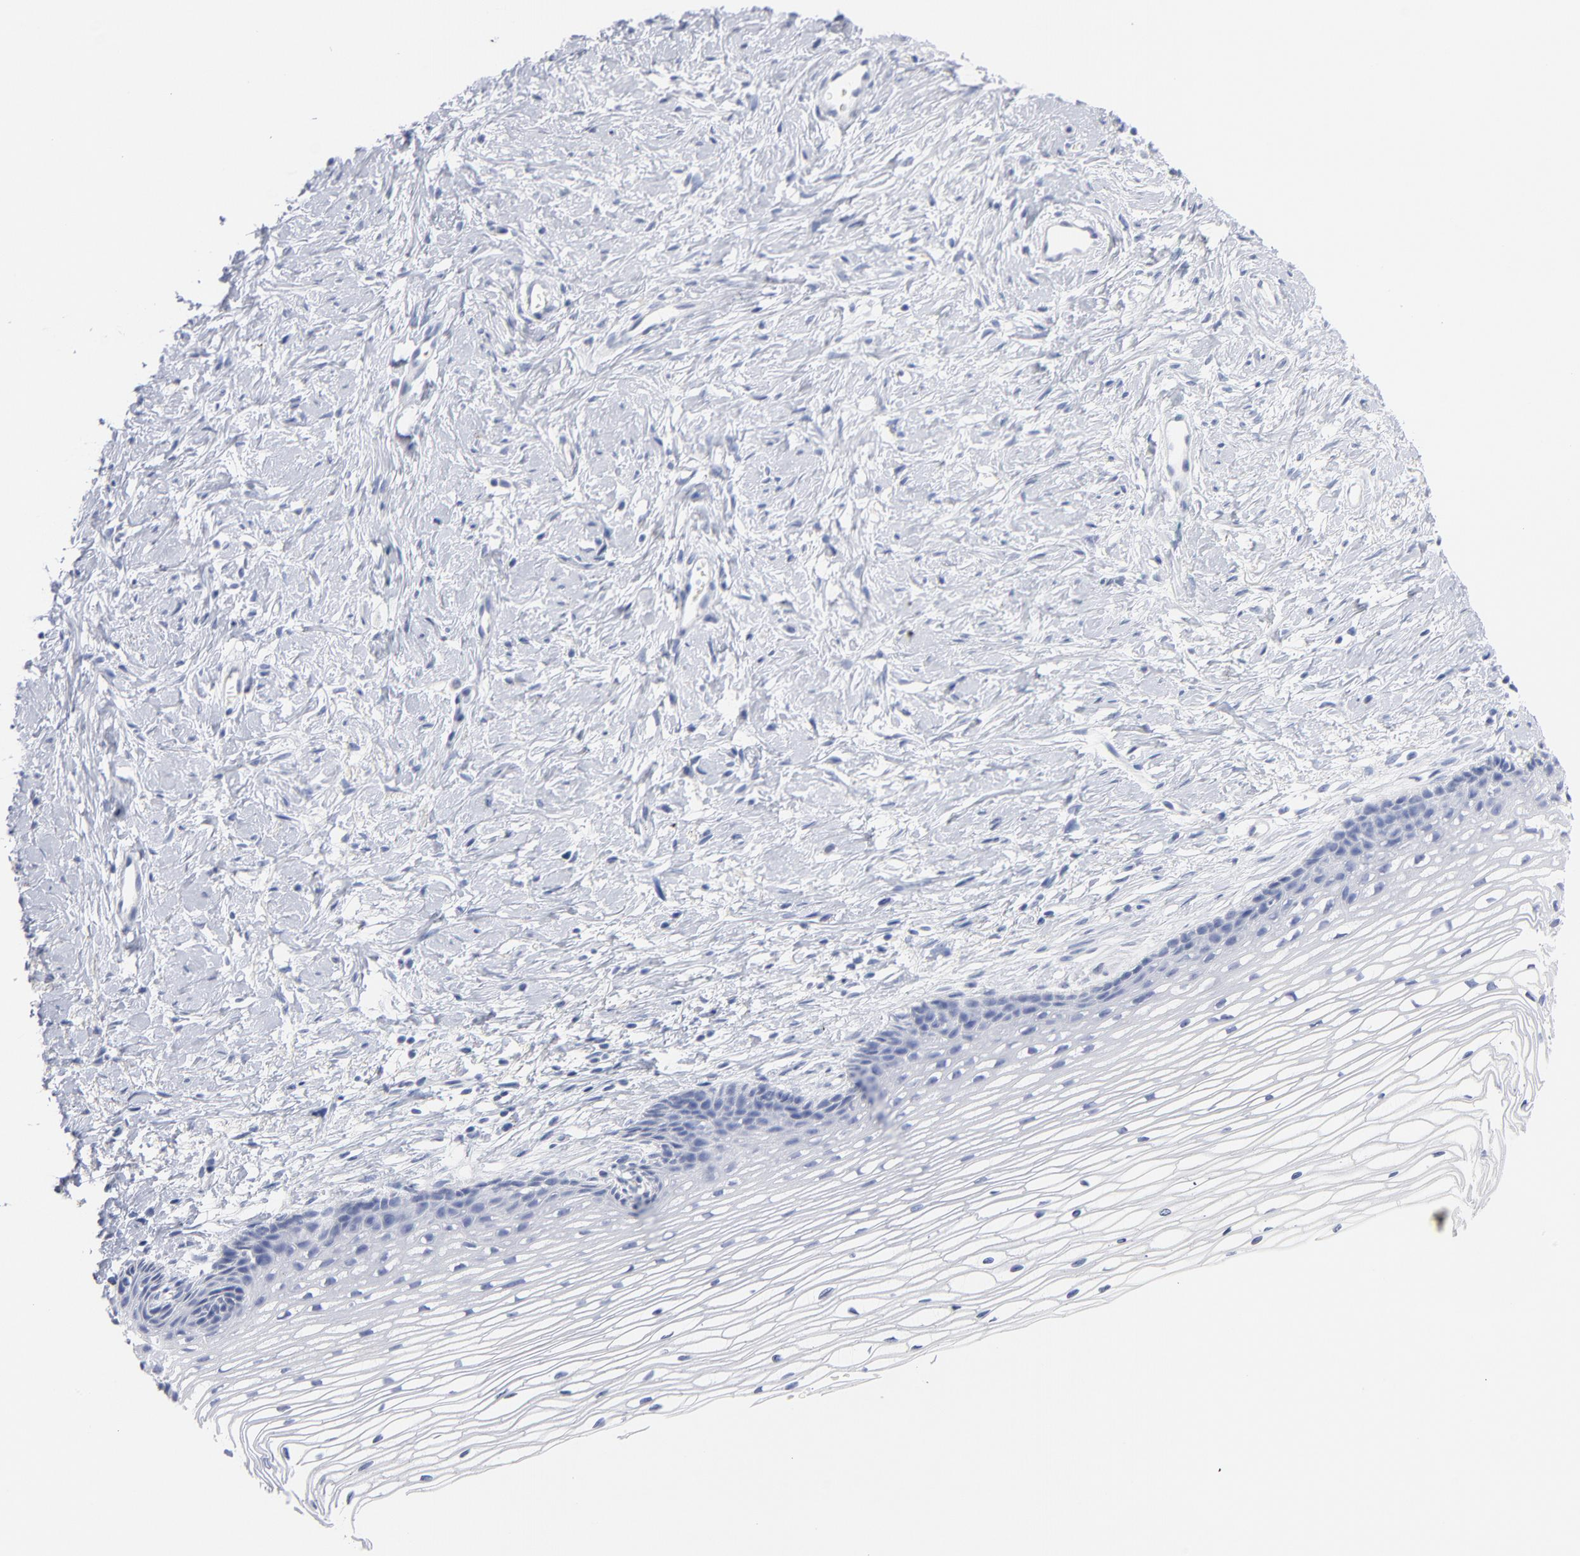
{"staining": {"intensity": "negative", "quantity": "none", "location": "none"}, "tissue": "cervix", "cell_type": "Glandular cells", "image_type": "normal", "snomed": [{"axis": "morphology", "description": "Normal tissue, NOS"}, {"axis": "topography", "description": "Cervix"}], "caption": "Cervix was stained to show a protein in brown. There is no significant expression in glandular cells. (DAB IHC visualized using brightfield microscopy, high magnification).", "gene": "IFIT2", "patient": {"sex": "female", "age": 77}}